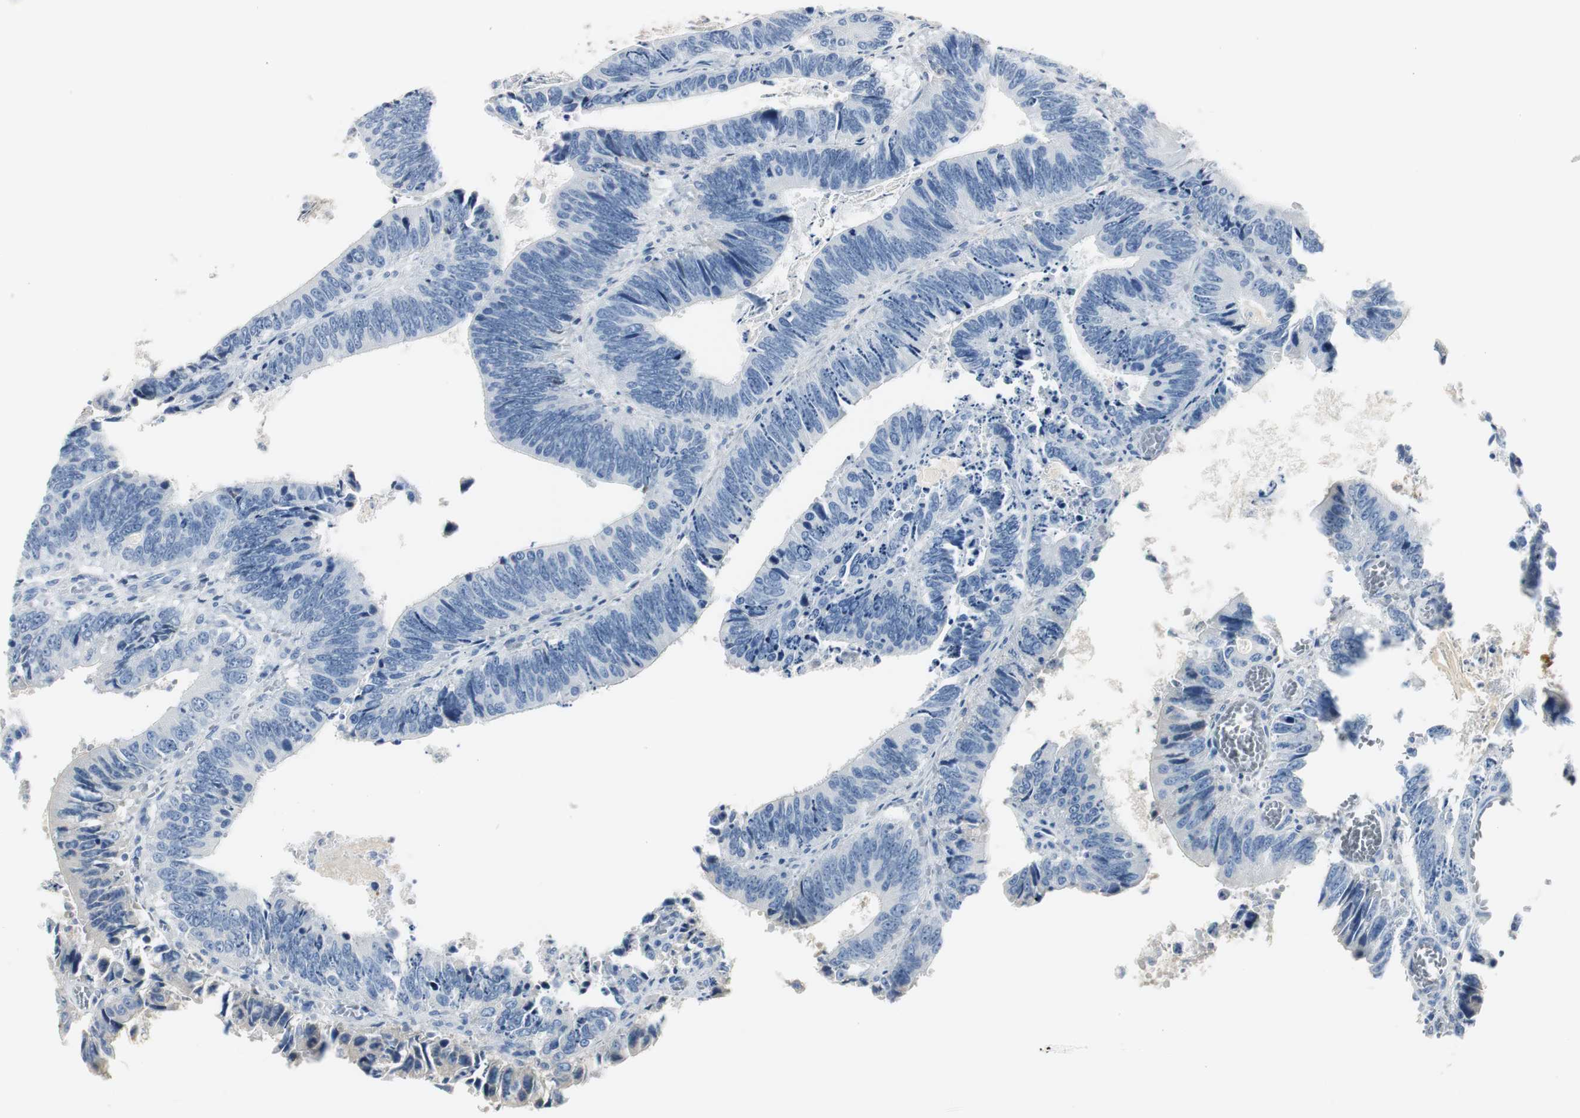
{"staining": {"intensity": "negative", "quantity": "none", "location": "none"}, "tissue": "colorectal cancer", "cell_type": "Tumor cells", "image_type": "cancer", "snomed": [{"axis": "morphology", "description": "Adenocarcinoma, NOS"}, {"axis": "topography", "description": "Colon"}], "caption": "DAB (3,3'-diaminobenzidine) immunohistochemical staining of colorectal cancer (adenocarcinoma) shows no significant positivity in tumor cells.", "gene": "SERPINF1", "patient": {"sex": "male", "age": 72}}